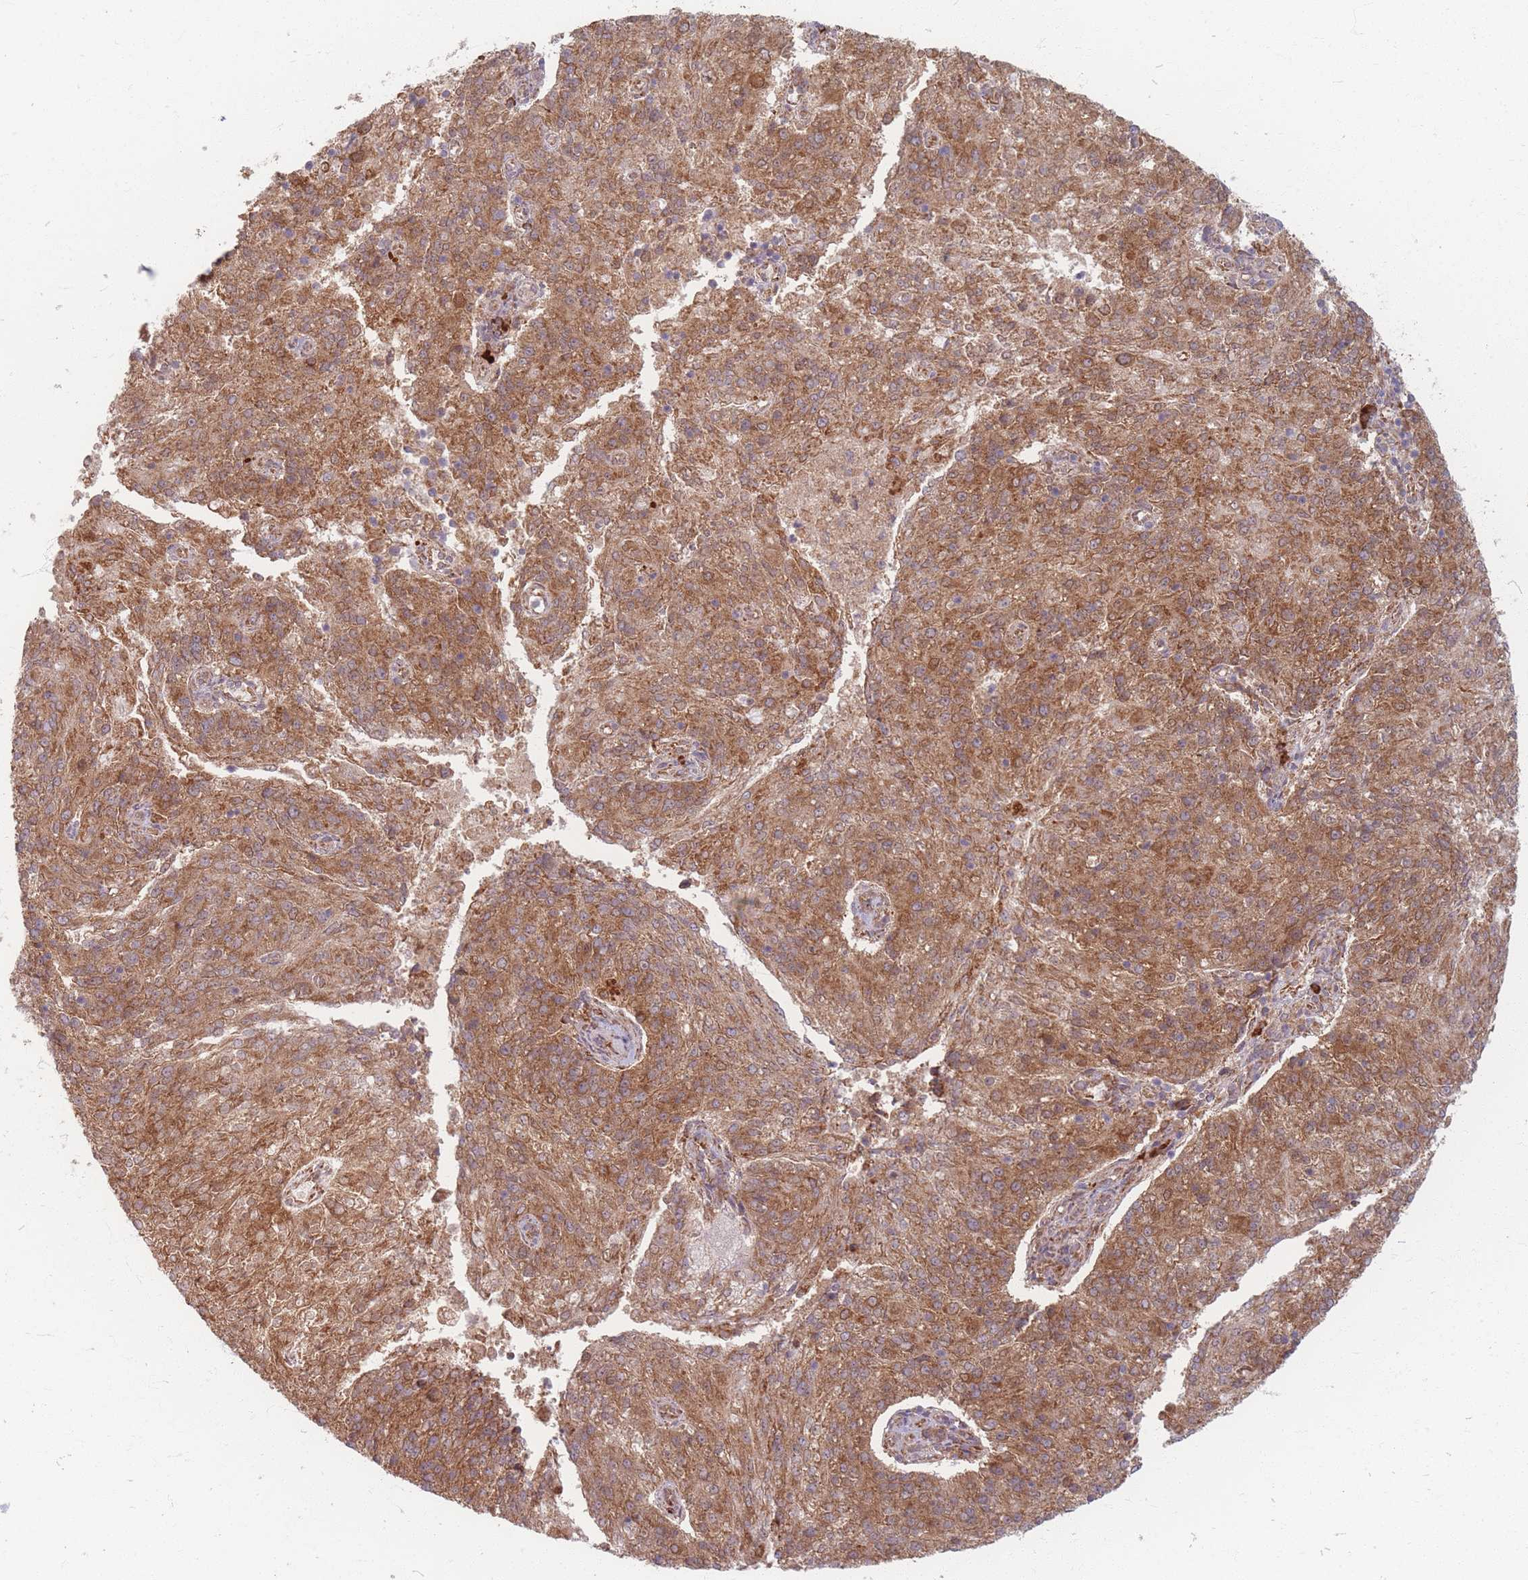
{"staining": {"intensity": "moderate", "quantity": ">75%", "location": "cytoplasmic/membranous"}, "tissue": "endometrial cancer", "cell_type": "Tumor cells", "image_type": "cancer", "snomed": [{"axis": "morphology", "description": "Adenocarcinoma, NOS"}, {"axis": "topography", "description": "Endometrium"}], "caption": "The photomicrograph exhibits a brown stain indicating the presence of a protein in the cytoplasmic/membranous of tumor cells in endometrial adenocarcinoma. (Stains: DAB (3,3'-diaminobenzidine) in brown, nuclei in blue, Microscopy: brightfield microscopy at high magnification).", "gene": "SMIM14", "patient": {"sex": "female", "age": 82}}